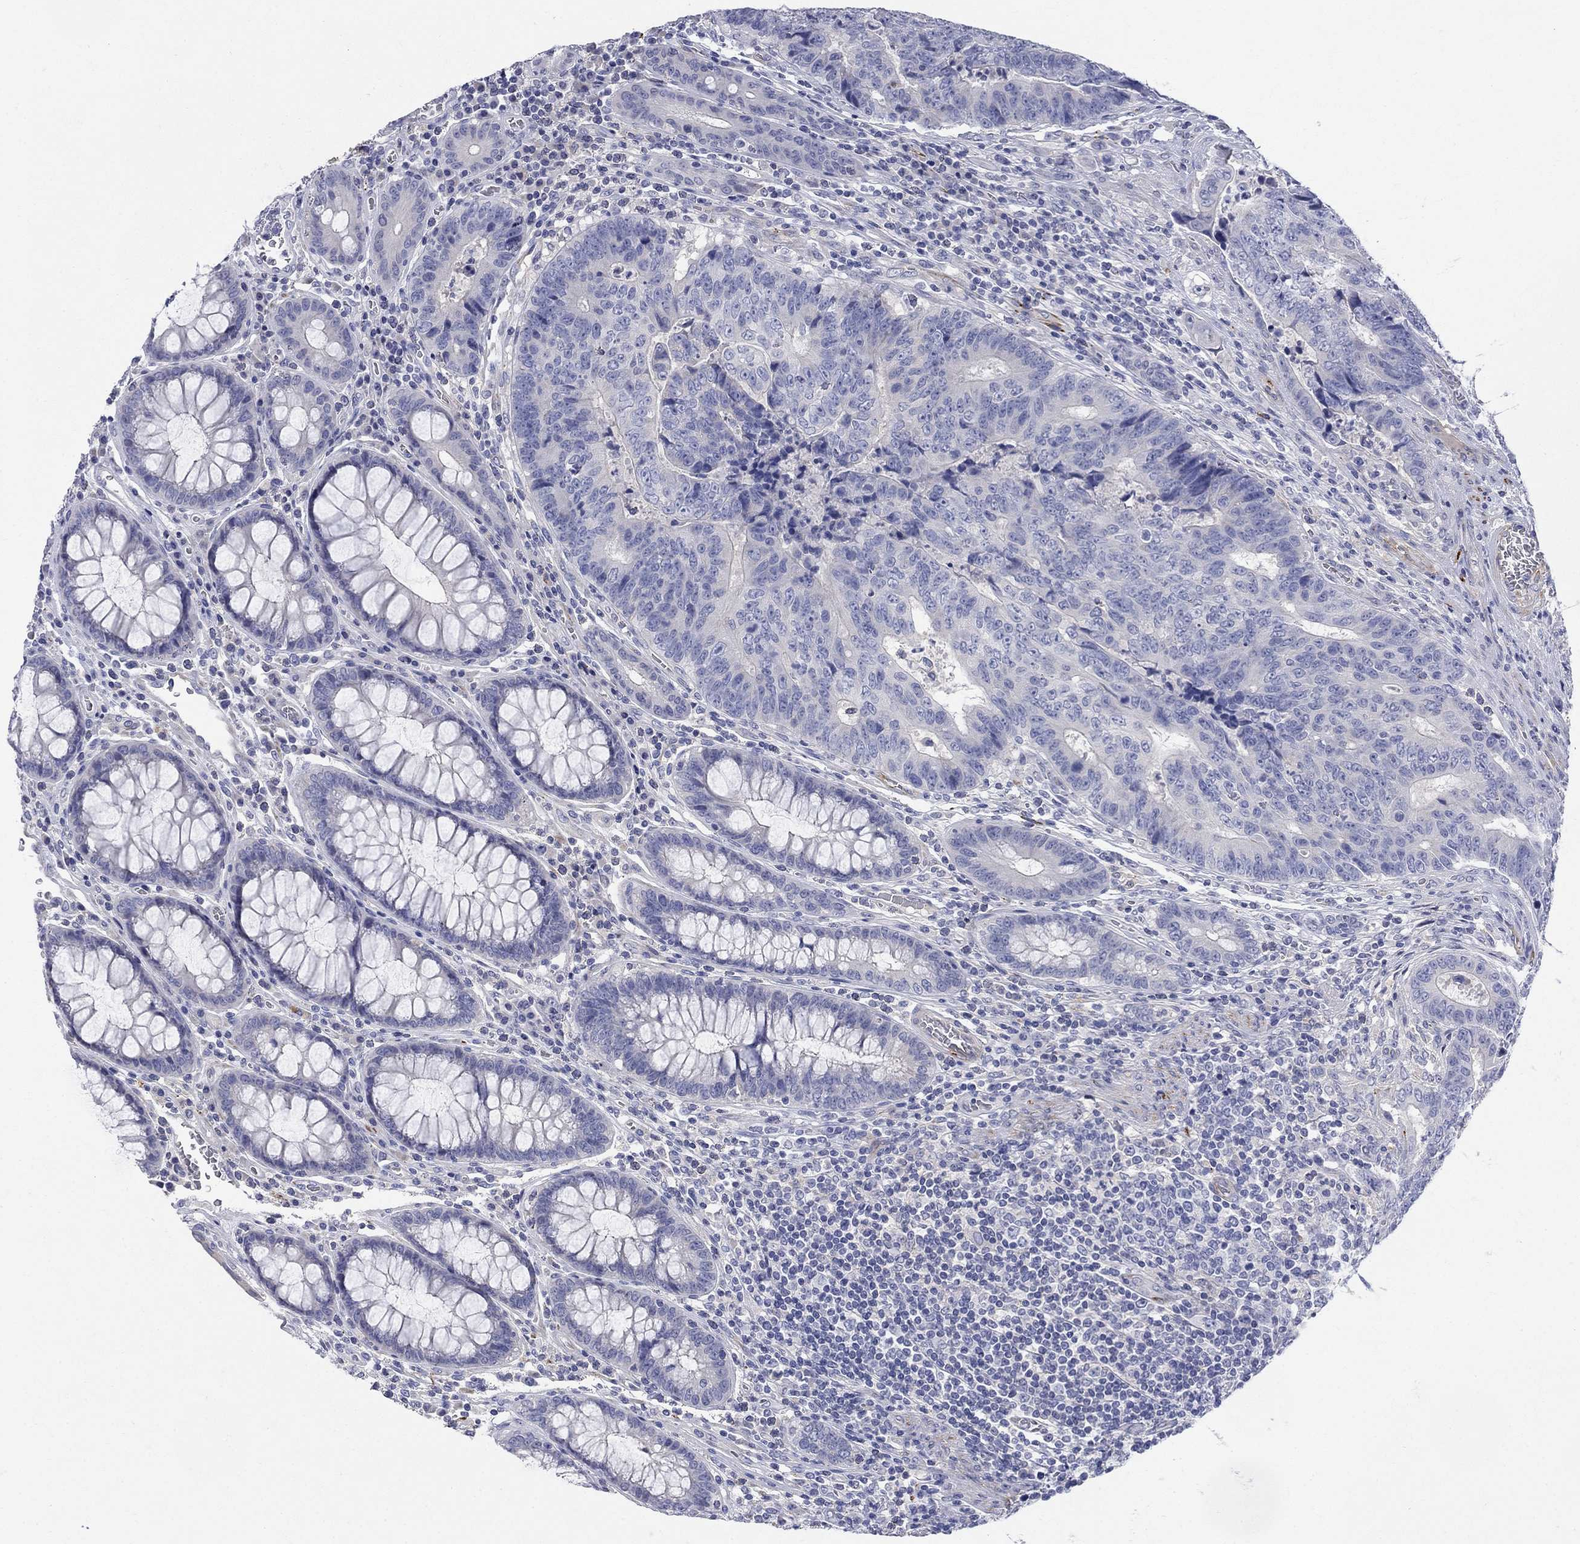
{"staining": {"intensity": "negative", "quantity": "none", "location": "none"}, "tissue": "colorectal cancer", "cell_type": "Tumor cells", "image_type": "cancer", "snomed": [{"axis": "morphology", "description": "Adenocarcinoma, NOS"}, {"axis": "topography", "description": "Colon"}], "caption": "Immunohistochemical staining of human colorectal cancer (adenocarcinoma) displays no significant staining in tumor cells.", "gene": "PTPRZ1", "patient": {"sex": "female", "age": 48}}